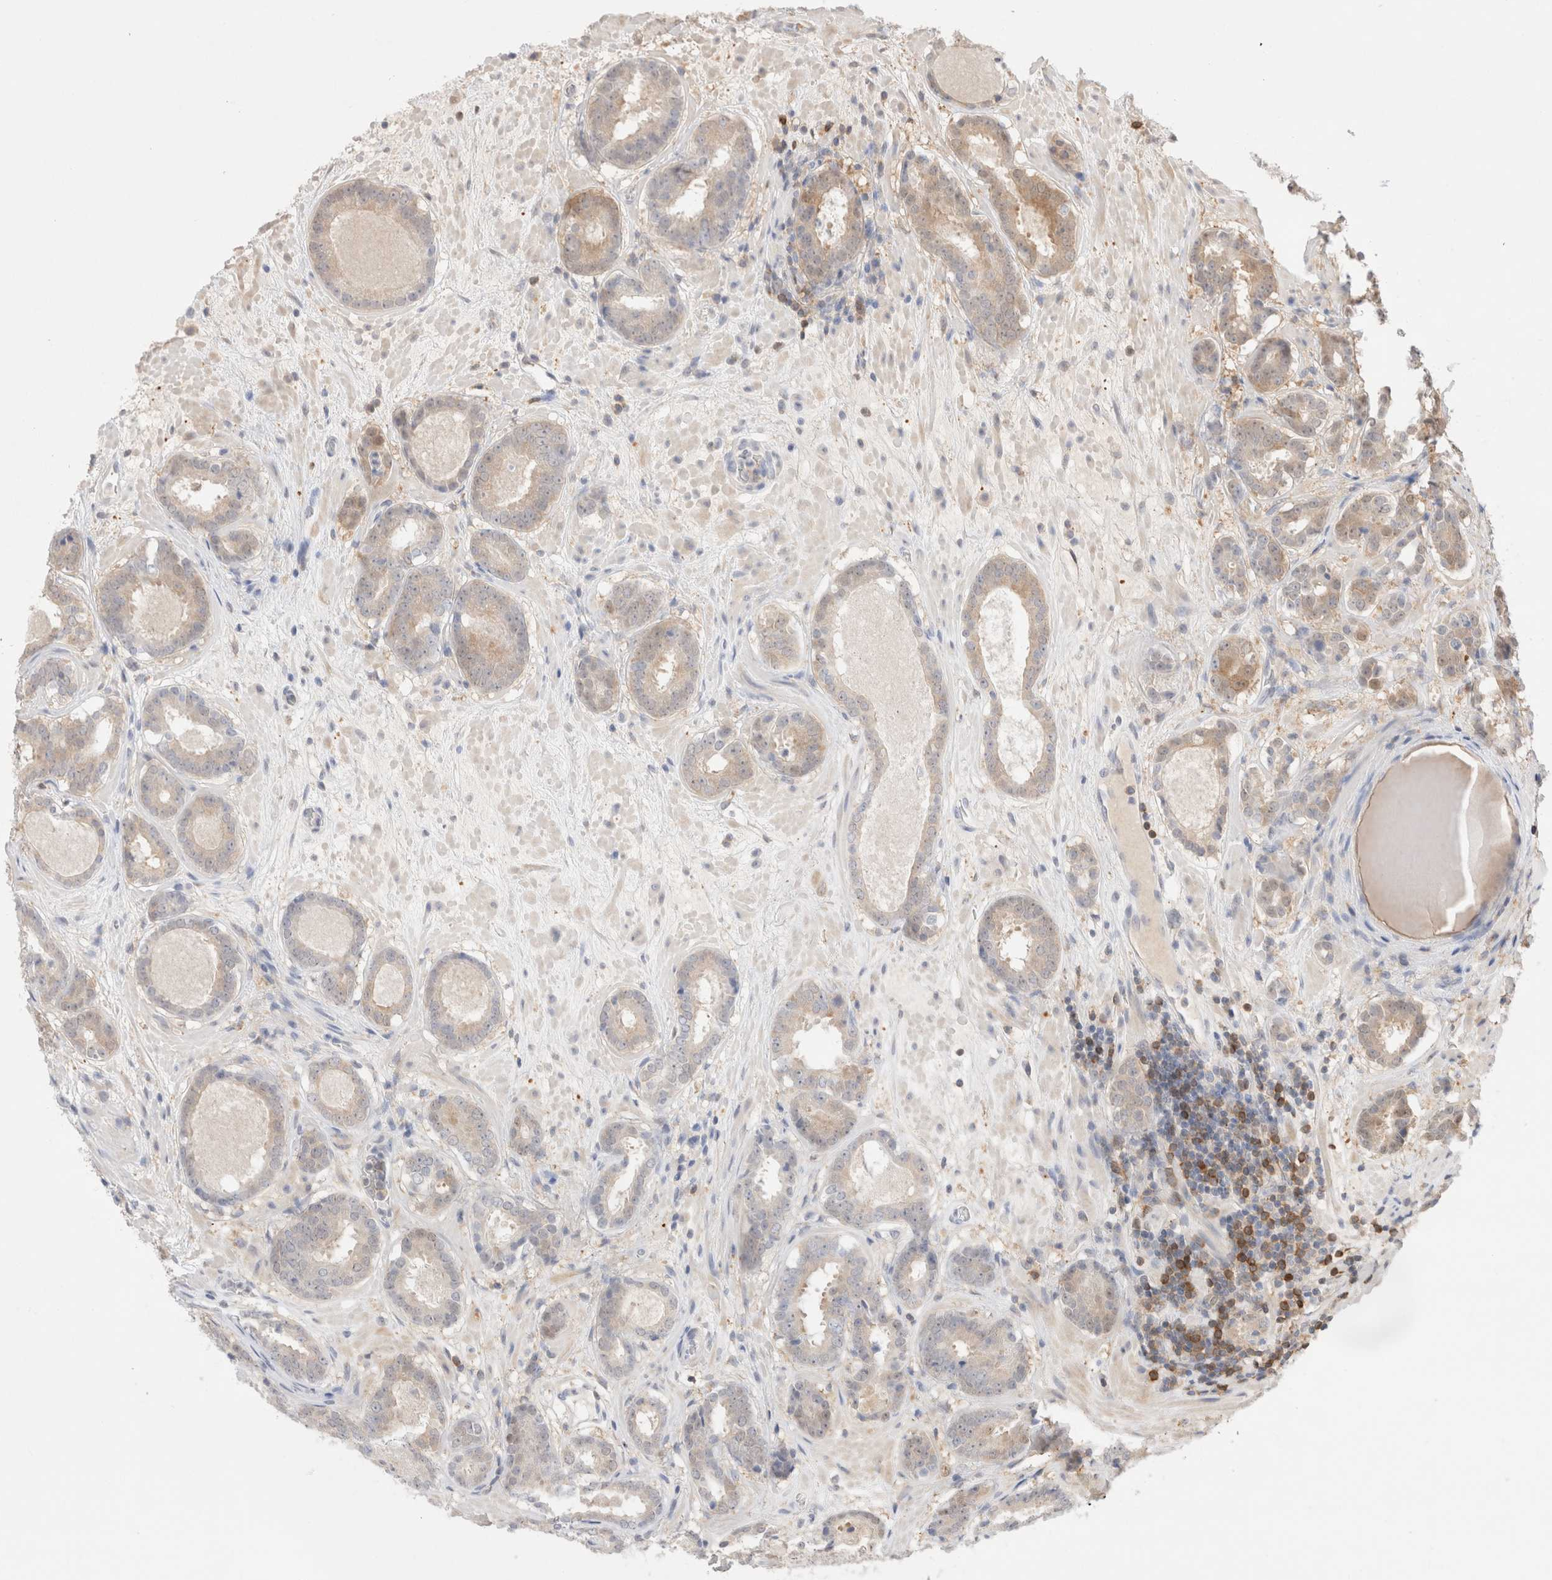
{"staining": {"intensity": "weak", "quantity": "<25%", "location": "cytoplasmic/membranous"}, "tissue": "prostate cancer", "cell_type": "Tumor cells", "image_type": "cancer", "snomed": [{"axis": "morphology", "description": "Adenocarcinoma, Low grade"}, {"axis": "topography", "description": "Prostate"}], "caption": "Immunohistochemistry micrograph of neoplastic tissue: human prostate cancer (low-grade adenocarcinoma) stained with DAB (3,3'-diaminobenzidine) reveals no significant protein staining in tumor cells.", "gene": "STARD10", "patient": {"sex": "male", "age": 69}}